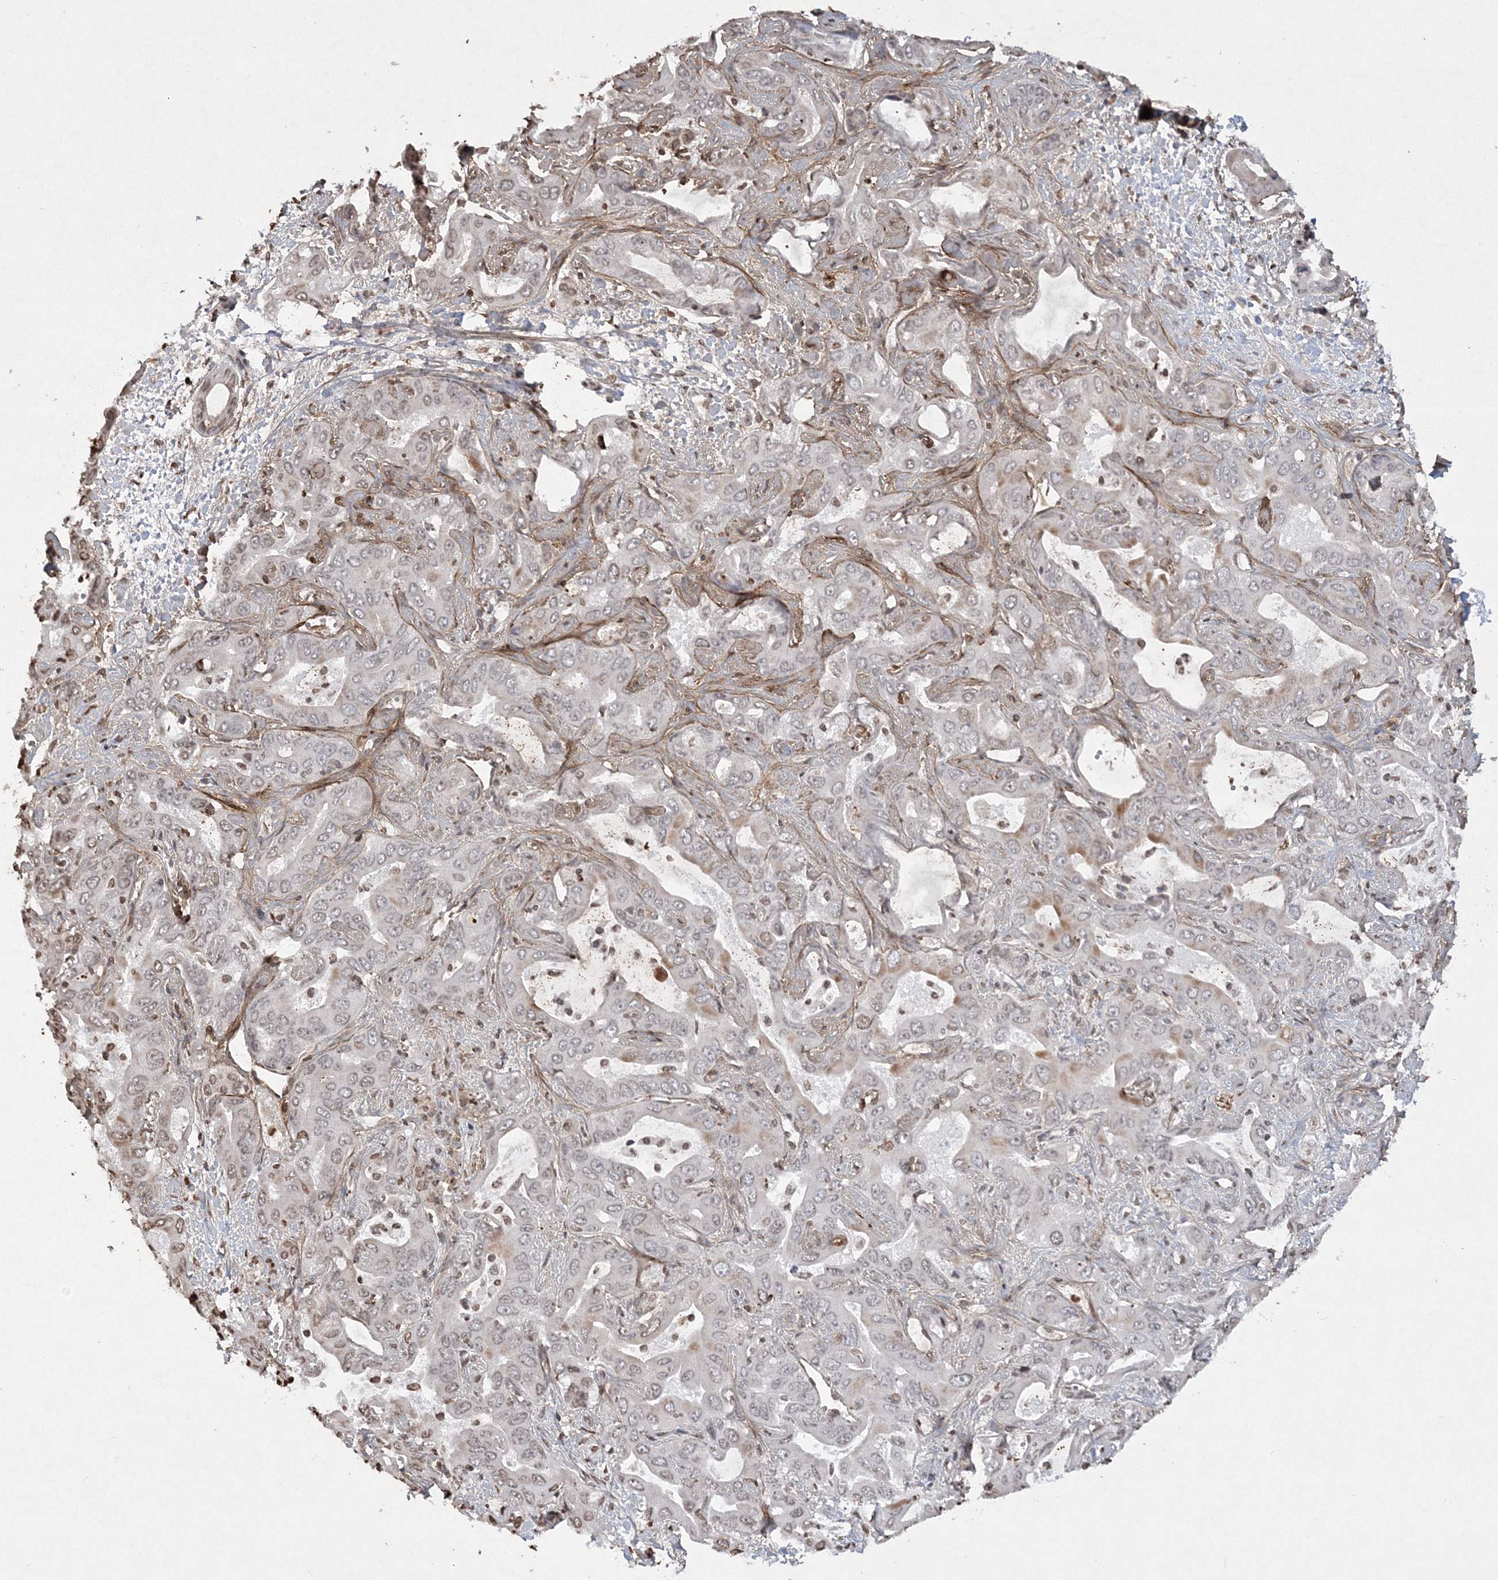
{"staining": {"intensity": "negative", "quantity": "none", "location": "none"}, "tissue": "liver cancer", "cell_type": "Tumor cells", "image_type": "cancer", "snomed": [{"axis": "morphology", "description": "Cholangiocarcinoma"}, {"axis": "topography", "description": "Liver"}], "caption": "Liver cholangiocarcinoma was stained to show a protein in brown. There is no significant positivity in tumor cells. (DAB immunohistochemistry (IHC) visualized using brightfield microscopy, high magnification).", "gene": "TTC7A", "patient": {"sex": "female", "age": 52}}